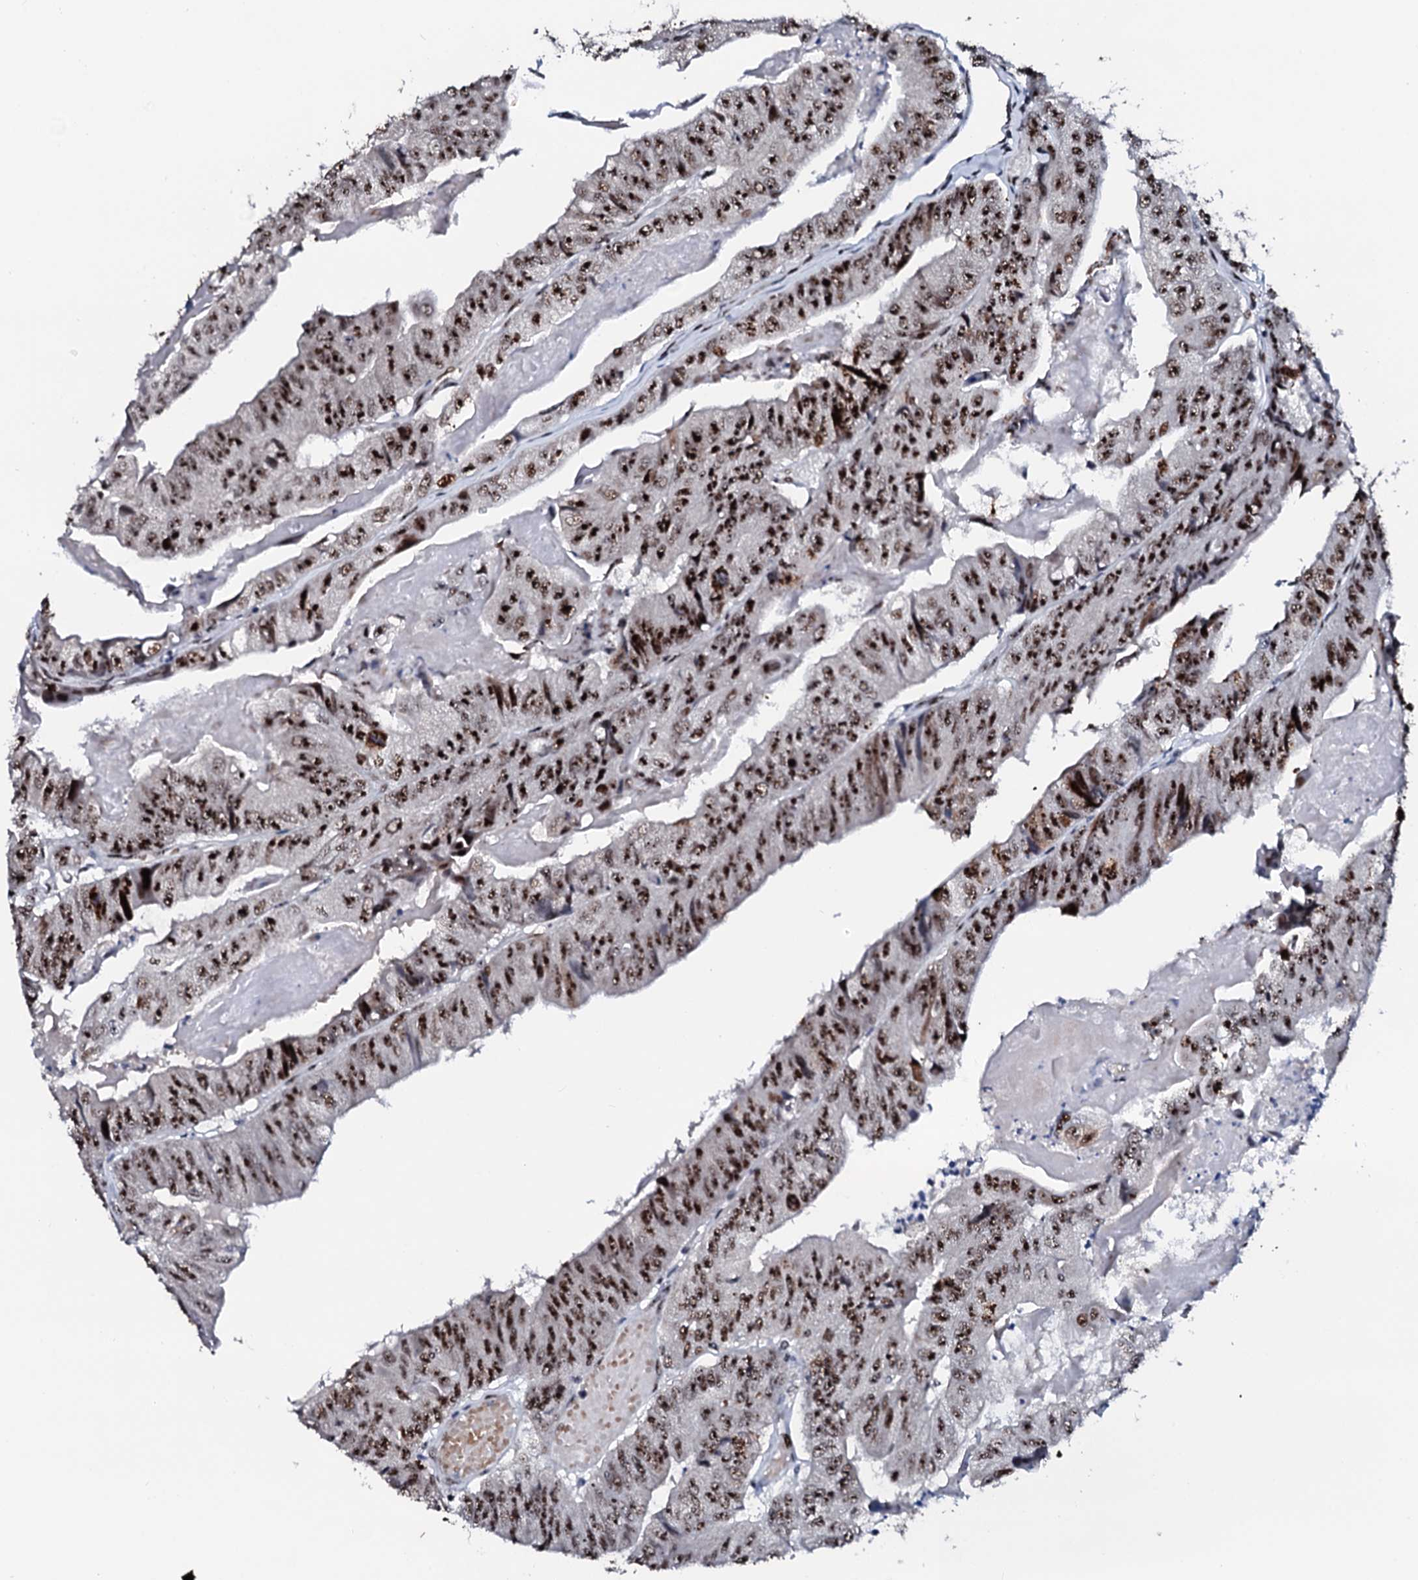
{"staining": {"intensity": "strong", "quantity": ">75%", "location": "nuclear"}, "tissue": "colorectal cancer", "cell_type": "Tumor cells", "image_type": "cancer", "snomed": [{"axis": "morphology", "description": "Adenocarcinoma, NOS"}, {"axis": "topography", "description": "Colon"}], "caption": "Adenocarcinoma (colorectal) stained for a protein (brown) exhibits strong nuclear positive positivity in about >75% of tumor cells.", "gene": "NEUROG3", "patient": {"sex": "female", "age": 67}}